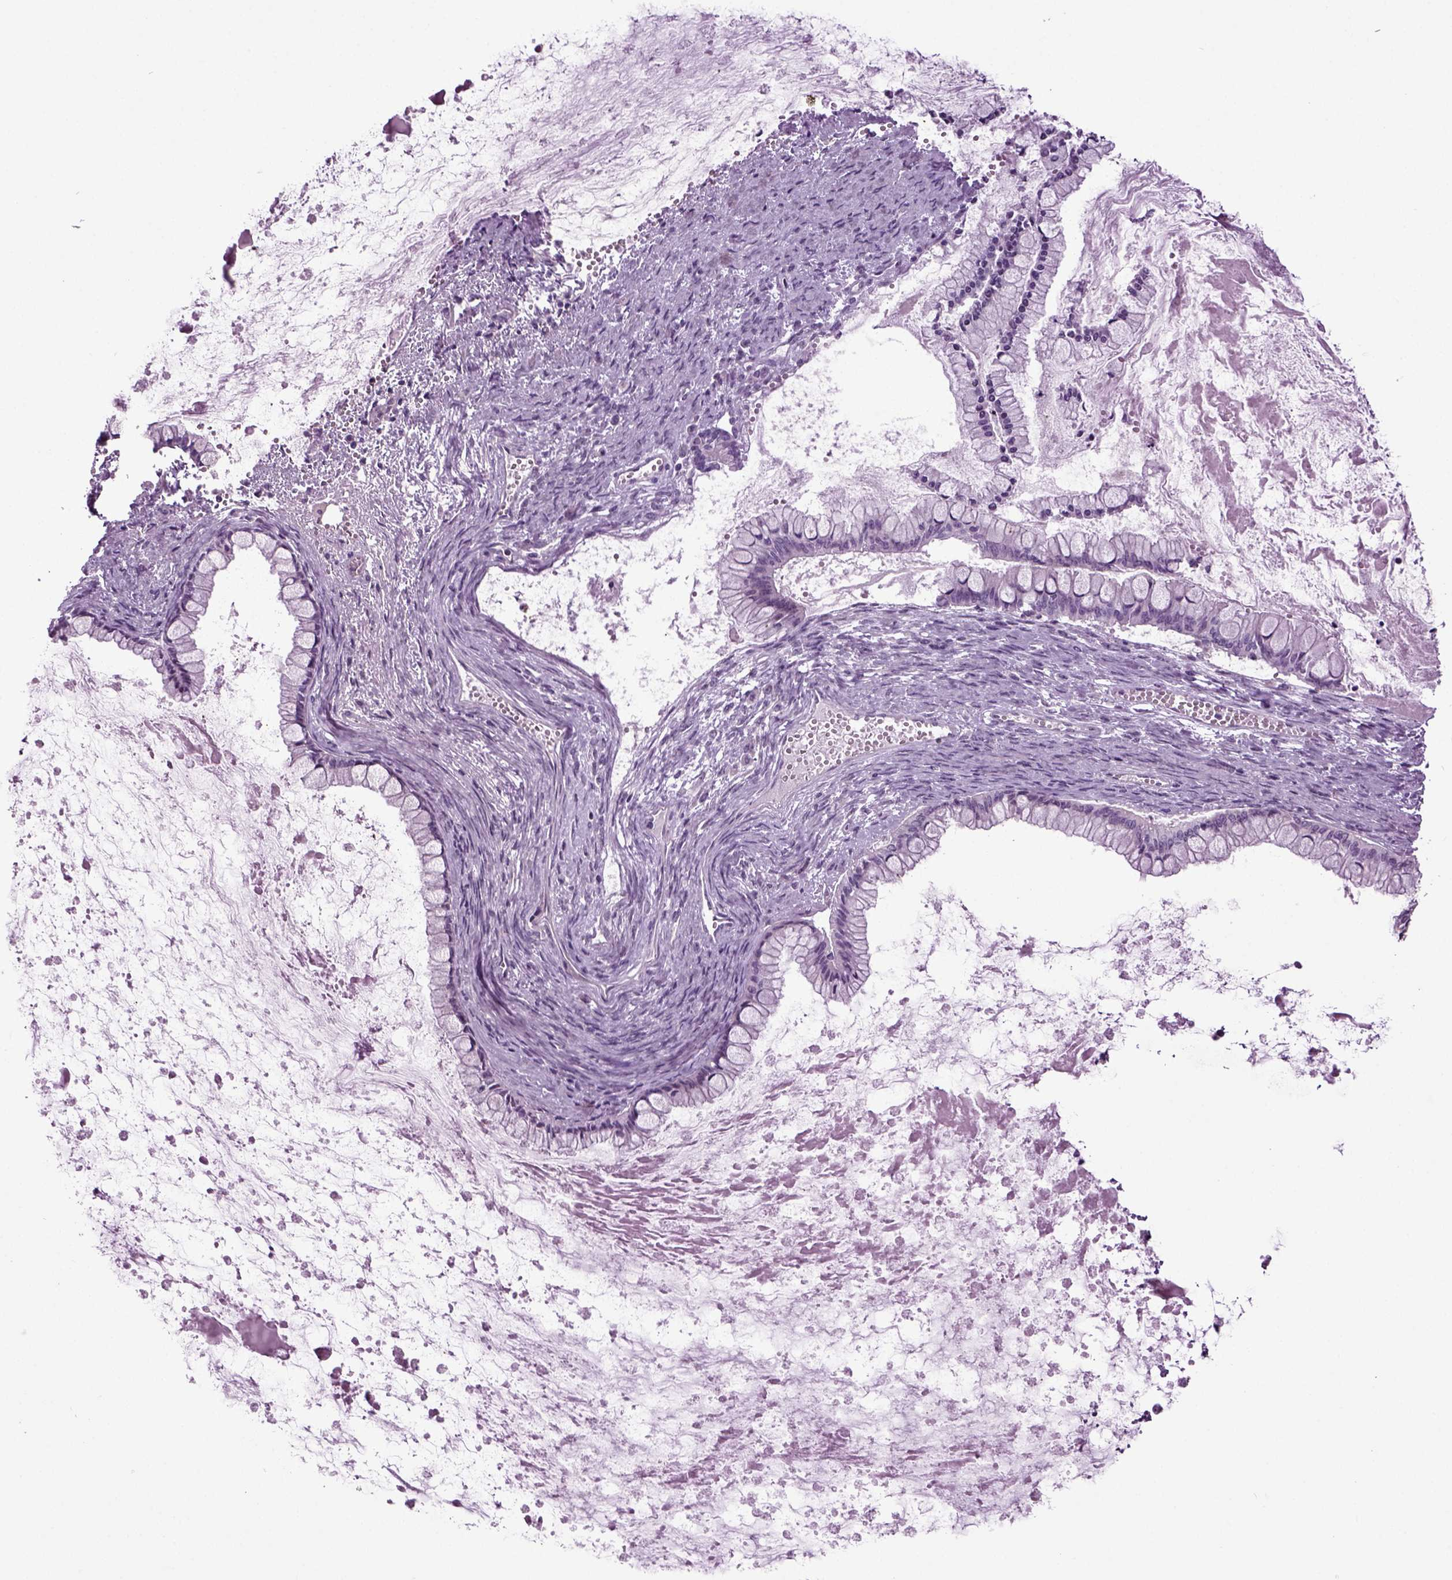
{"staining": {"intensity": "negative", "quantity": "none", "location": "none"}, "tissue": "ovarian cancer", "cell_type": "Tumor cells", "image_type": "cancer", "snomed": [{"axis": "morphology", "description": "Cystadenocarcinoma, mucinous, NOS"}, {"axis": "topography", "description": "Ovary"}], "caption": "Immunohistochemistry of ovarian cancer displays no expression in tumor cells.", "gene": "PLCH2", "patient": {"sex": "female", "age": 67}}